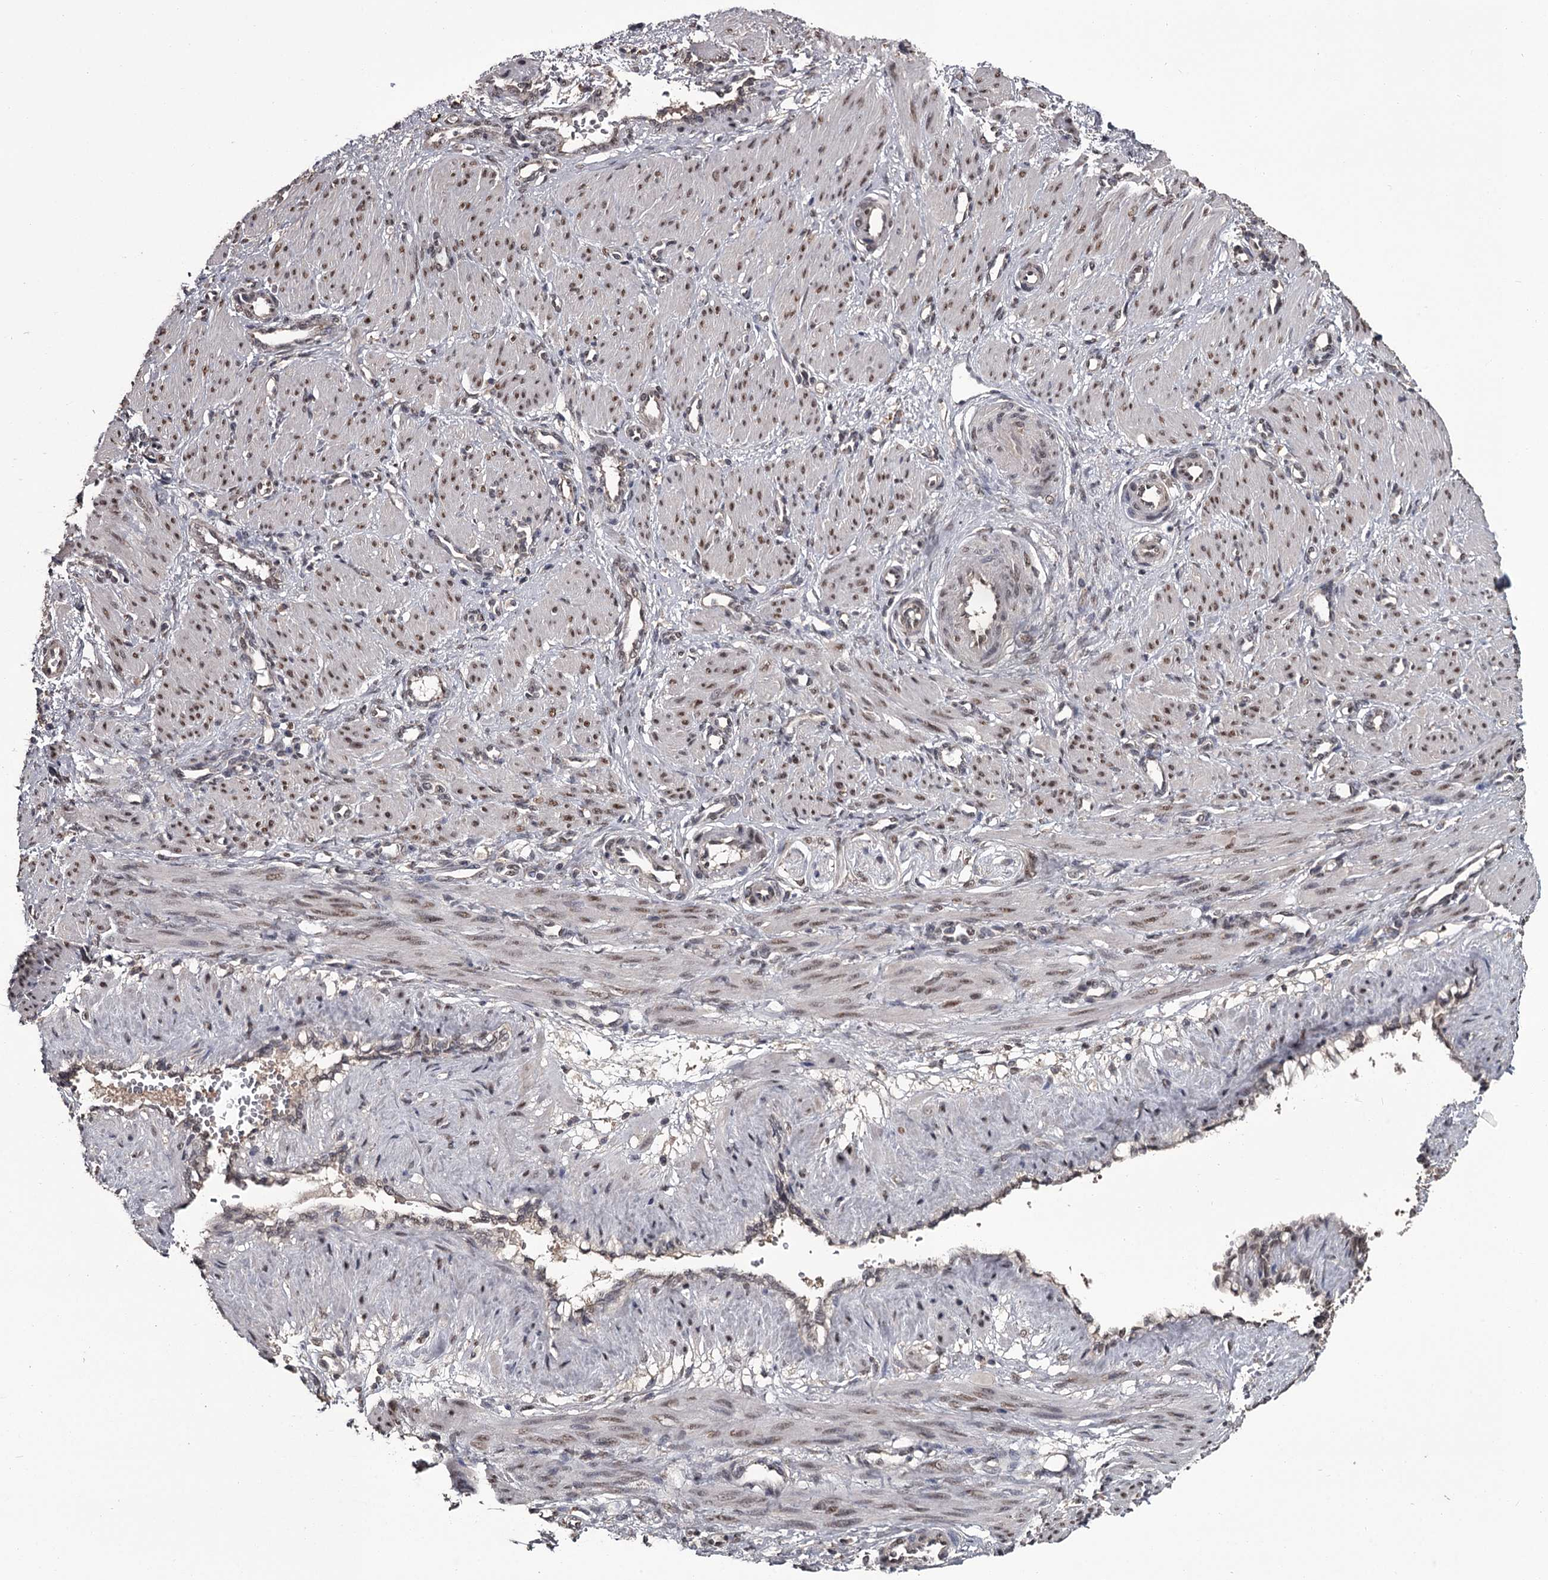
{"staining": {"intensity": "moderate", "quantity": ">75%", "location": "nuclear"}, "tissue": "smooth muscle", "cell_type": "Smooth muscle cells", "image_type": "normal", "snomed": [{"axis": "morphology", "description": "Normal tissue, NOS"}, {"axis": "topography", "description": "Endometrium"}], "caption": "Smooth muscle stained with a brown dye shows moderate nuclear positive staining in approximately >75% of smooth muscle cells.", "gene": "PRPF40B", "patient": {"sex": "female", "age": 33}}